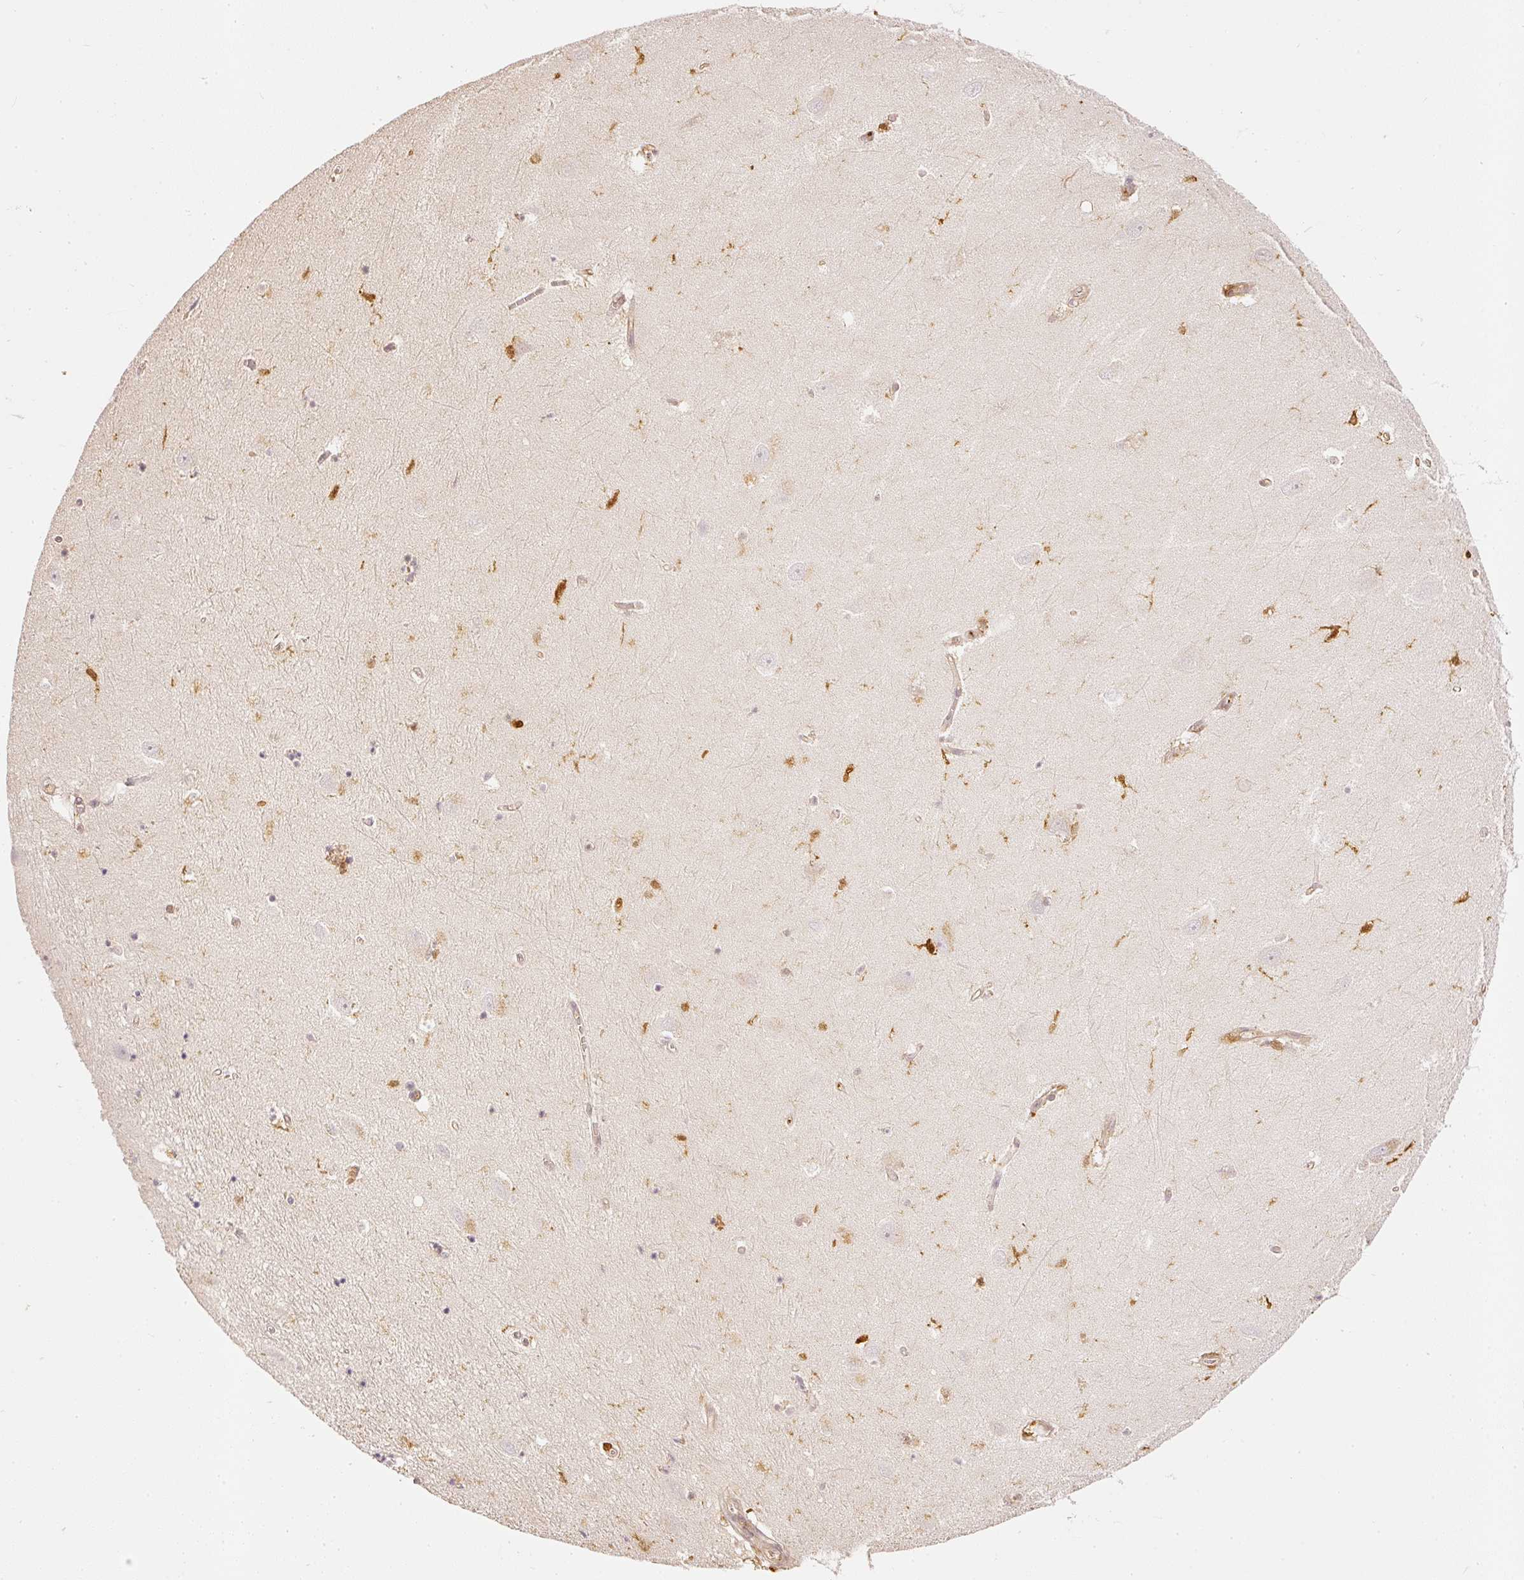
{"staining": {"intensity": "moderate", "quantity": "<25%", "location": "cytoplasmic/membranous"}, "tissue": "hippocampus", "cell_type": "Glial cells", "image_type": "normal", "snomed": [{"axis": "morphology", "description": "Normal tissue, NOS"}, {"axis": "topography", "description": "Hippocampus"}], "caption": "The image displays a brown stain indicating the presence of a protein in the cytoplasmic/membranous of glial cells in hippocampus. (Brightfield microscopy of DAB IHC at high magnification).", "gene": "PFN1", "patient": {"sex": "female", "age": 64}}